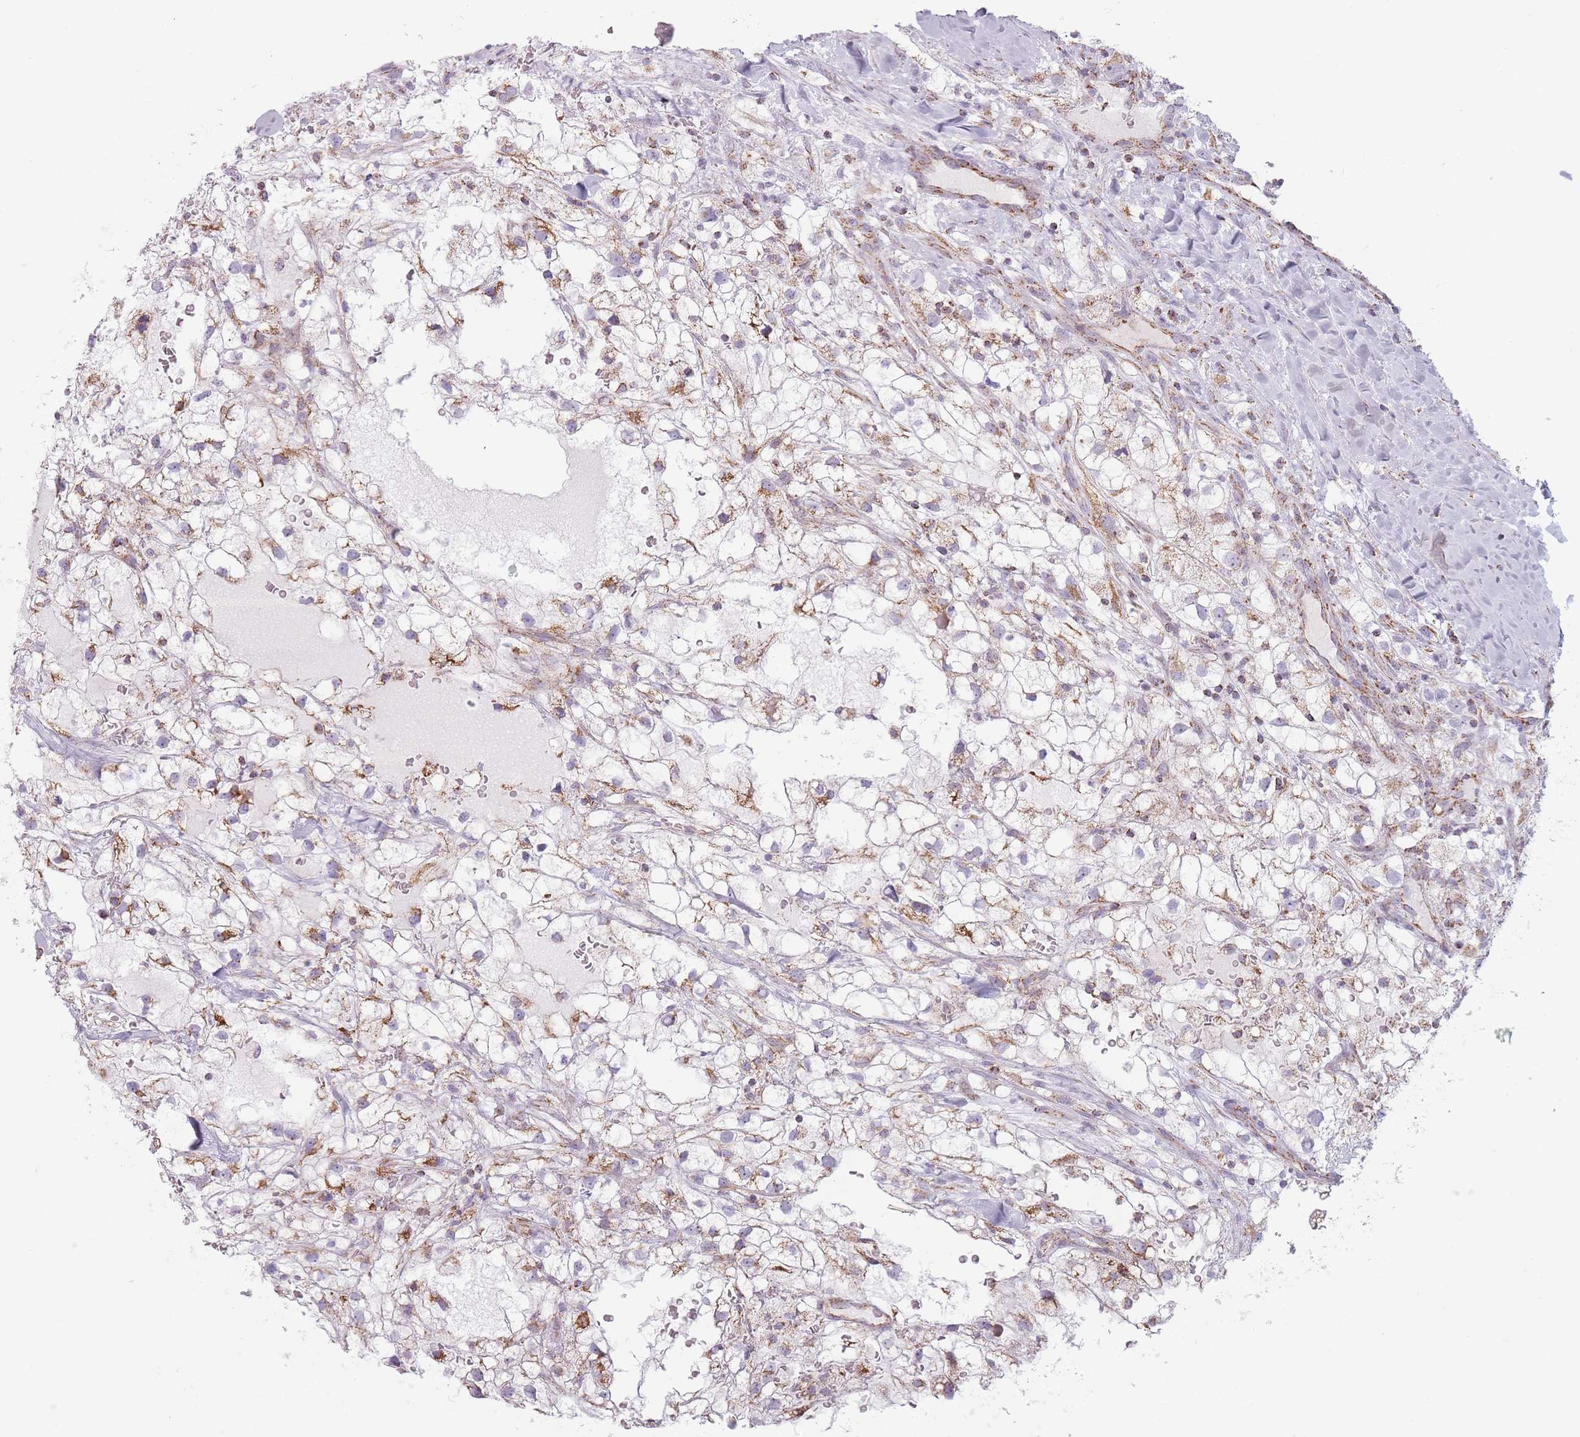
{"staining": {"intensity": "moderate", "quantity": ">75%", "location": "cytoplasmic/membranous"}, "tissue": "renal cancer", "cell_type": "Tumor cells", "image_type": "cancer", "snomed": [{"axis": "morphology", "description": "Adenocarcinoma, NOS"}, {"axis": "topography", "description": "Kidney"}], "caption": "IHC image of neoplastic tissue: renal adenocarcinoma stained using IHC demonstrates medium levels of moderate protein expression localized specifically in the cytoplasmic/membranous of tumor cells, appearing as a cytoplasmic/membranous brown color.", "gene": "DCHS1", "patient": {"sex": "male", "age": 59}}